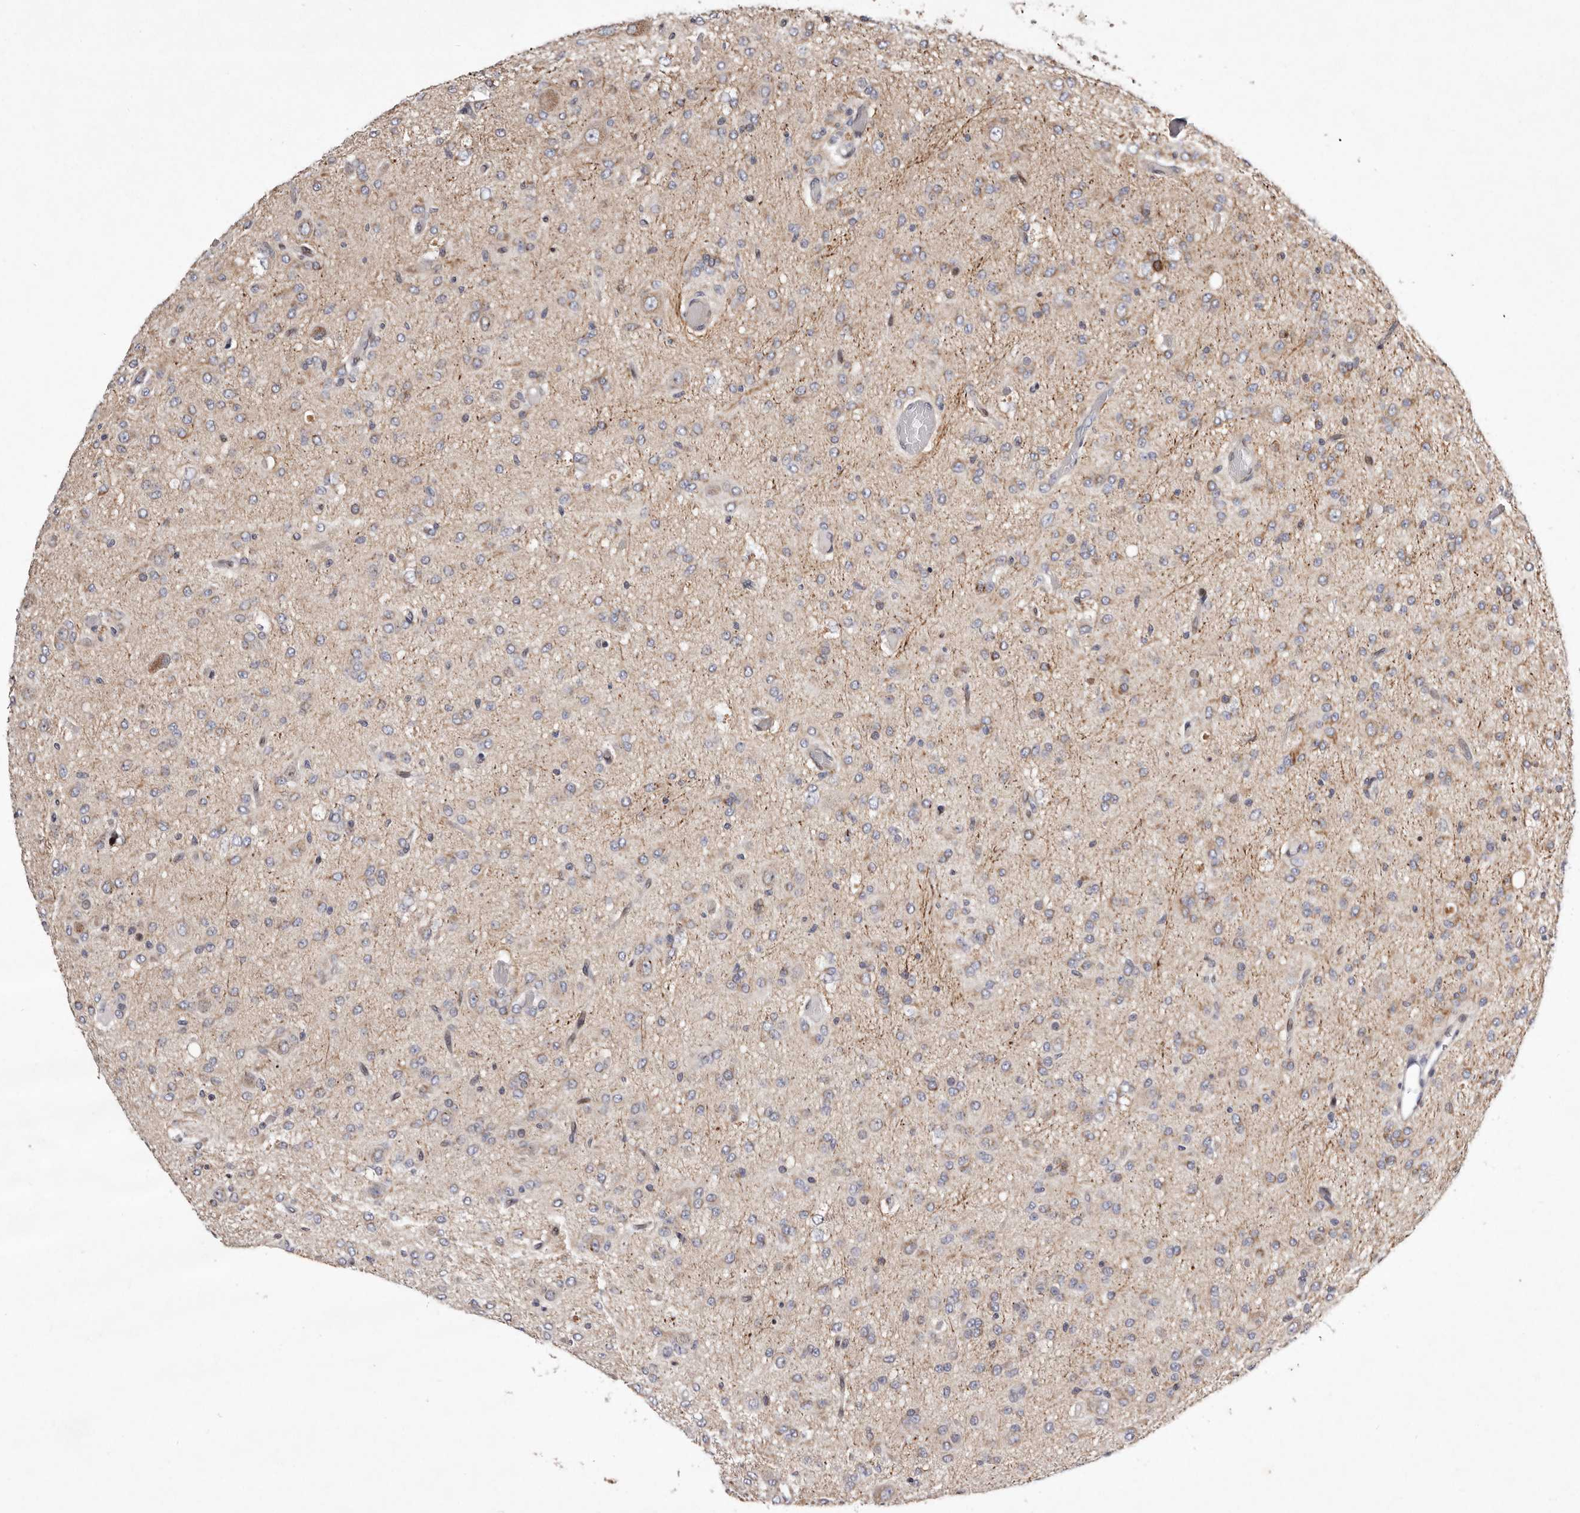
{"staining": {"intensity": "weak", "quantity": "25%-75%", "location": "cytoplasmic/membranous"}, "tissue": "glioma", "cell_type": "Tumor cells", "image_type": "cancer", "snomed": [{"axis": "morphology", "description": "Glioma, malignant, High grade"}, {"axis": "topography", "description": "Brain"}], "caption": "Glioma tissue reveals weak cytoplasmic/membranous staining in approximately 25%-75% of tumor cells", "gene": "TIMM17B", "patient": {"sex": "female", "age": 59}}